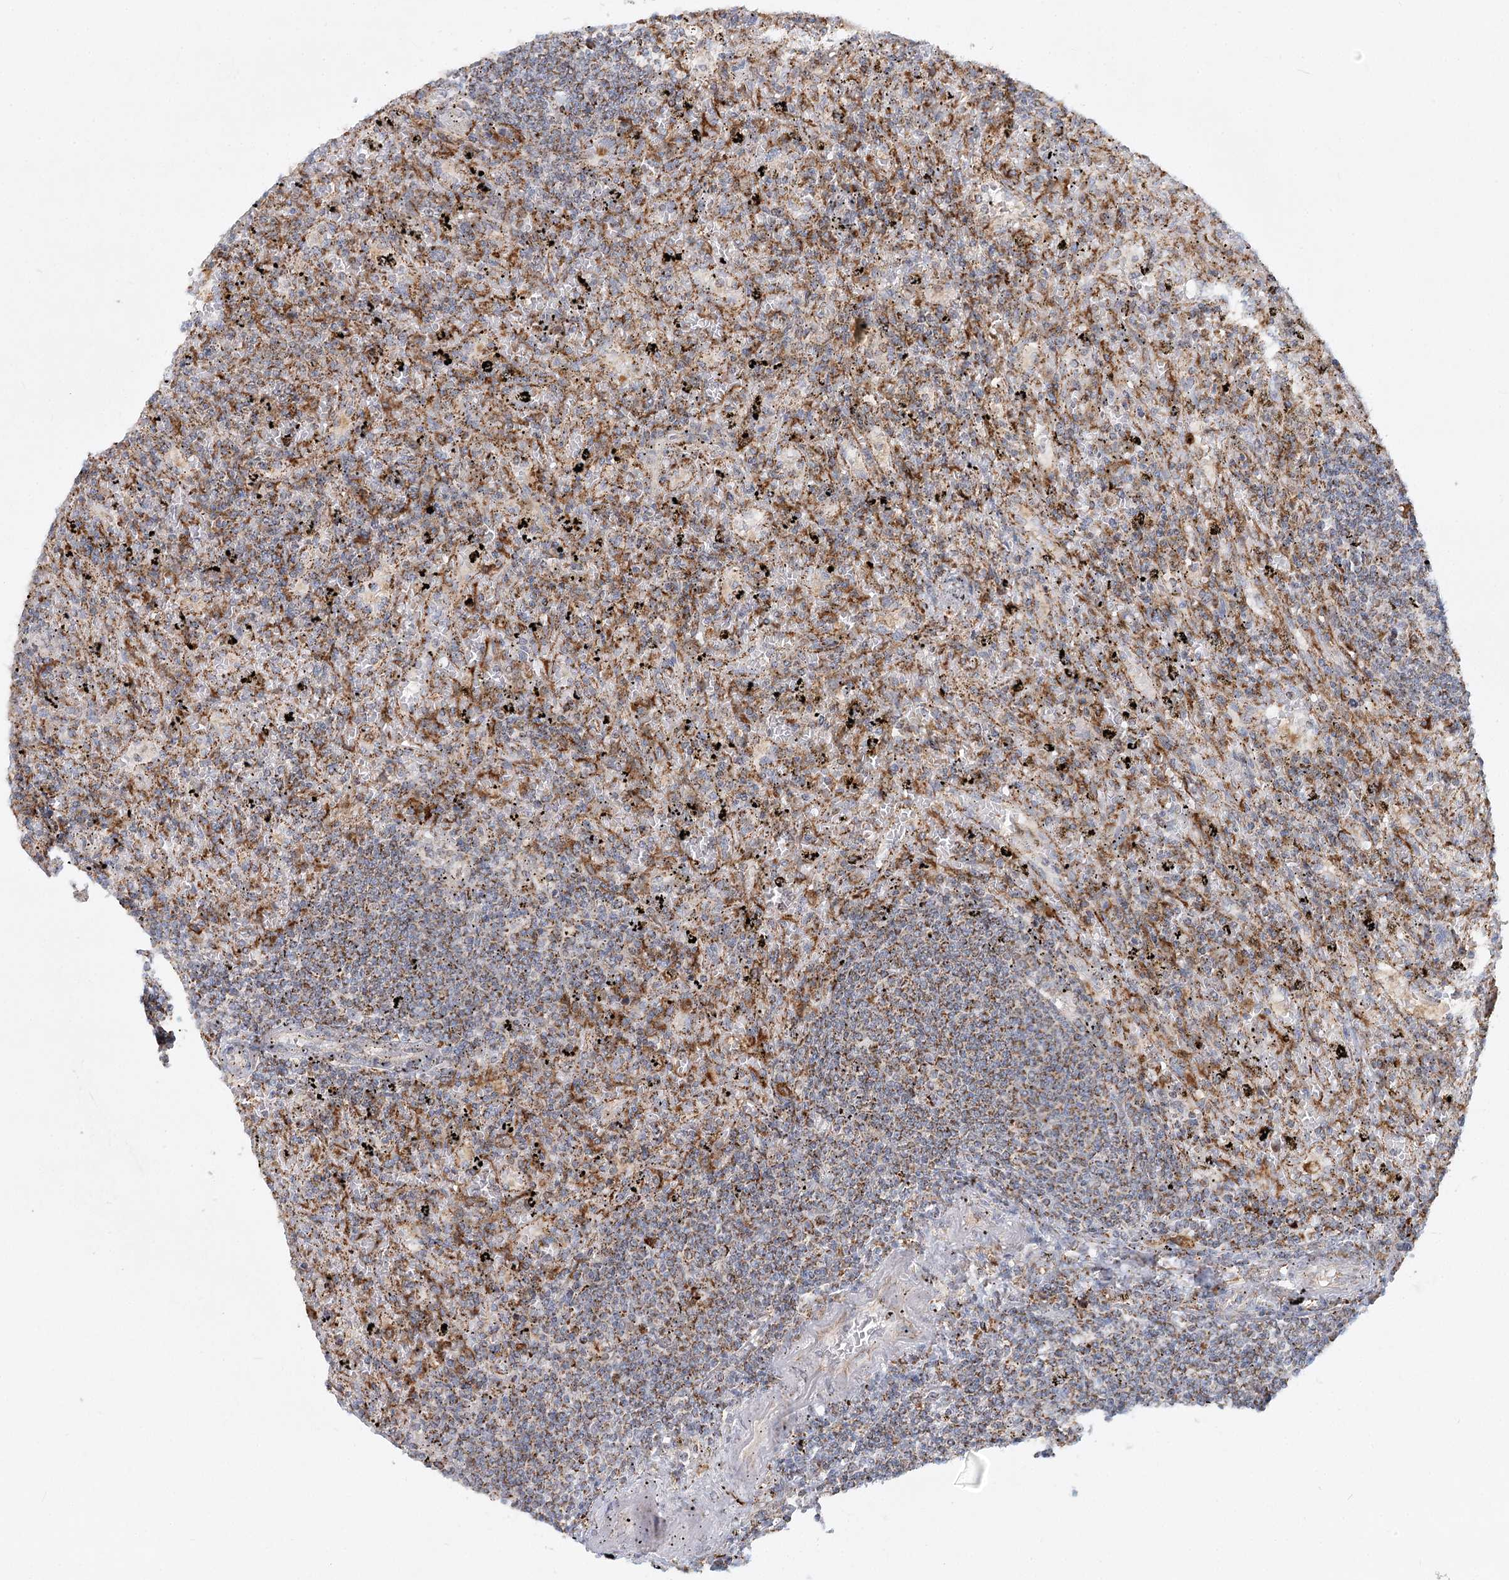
{"staining": {"intensity": "moderate", "quantity": "<25%", "location": "cytoplasmic/membranous"}, "tissue": "lymphoma", "cell_type": "Tumor cells", "image_type": "cancer", "snomed": [{"axis": "morphology", "description": "Malignant lymphoma, non-Hodgkin's type, Low grade"}, {"axis": "topography", "description": "Spleen"}], "caption": "Human malignant lymphoma, non-Hodgkin's type (low-grade) stained with a protein marker reveals moderate staining in tumor cells.", "gene": "TAS1R1", "patient": {"sex": "male", "age": 76}}